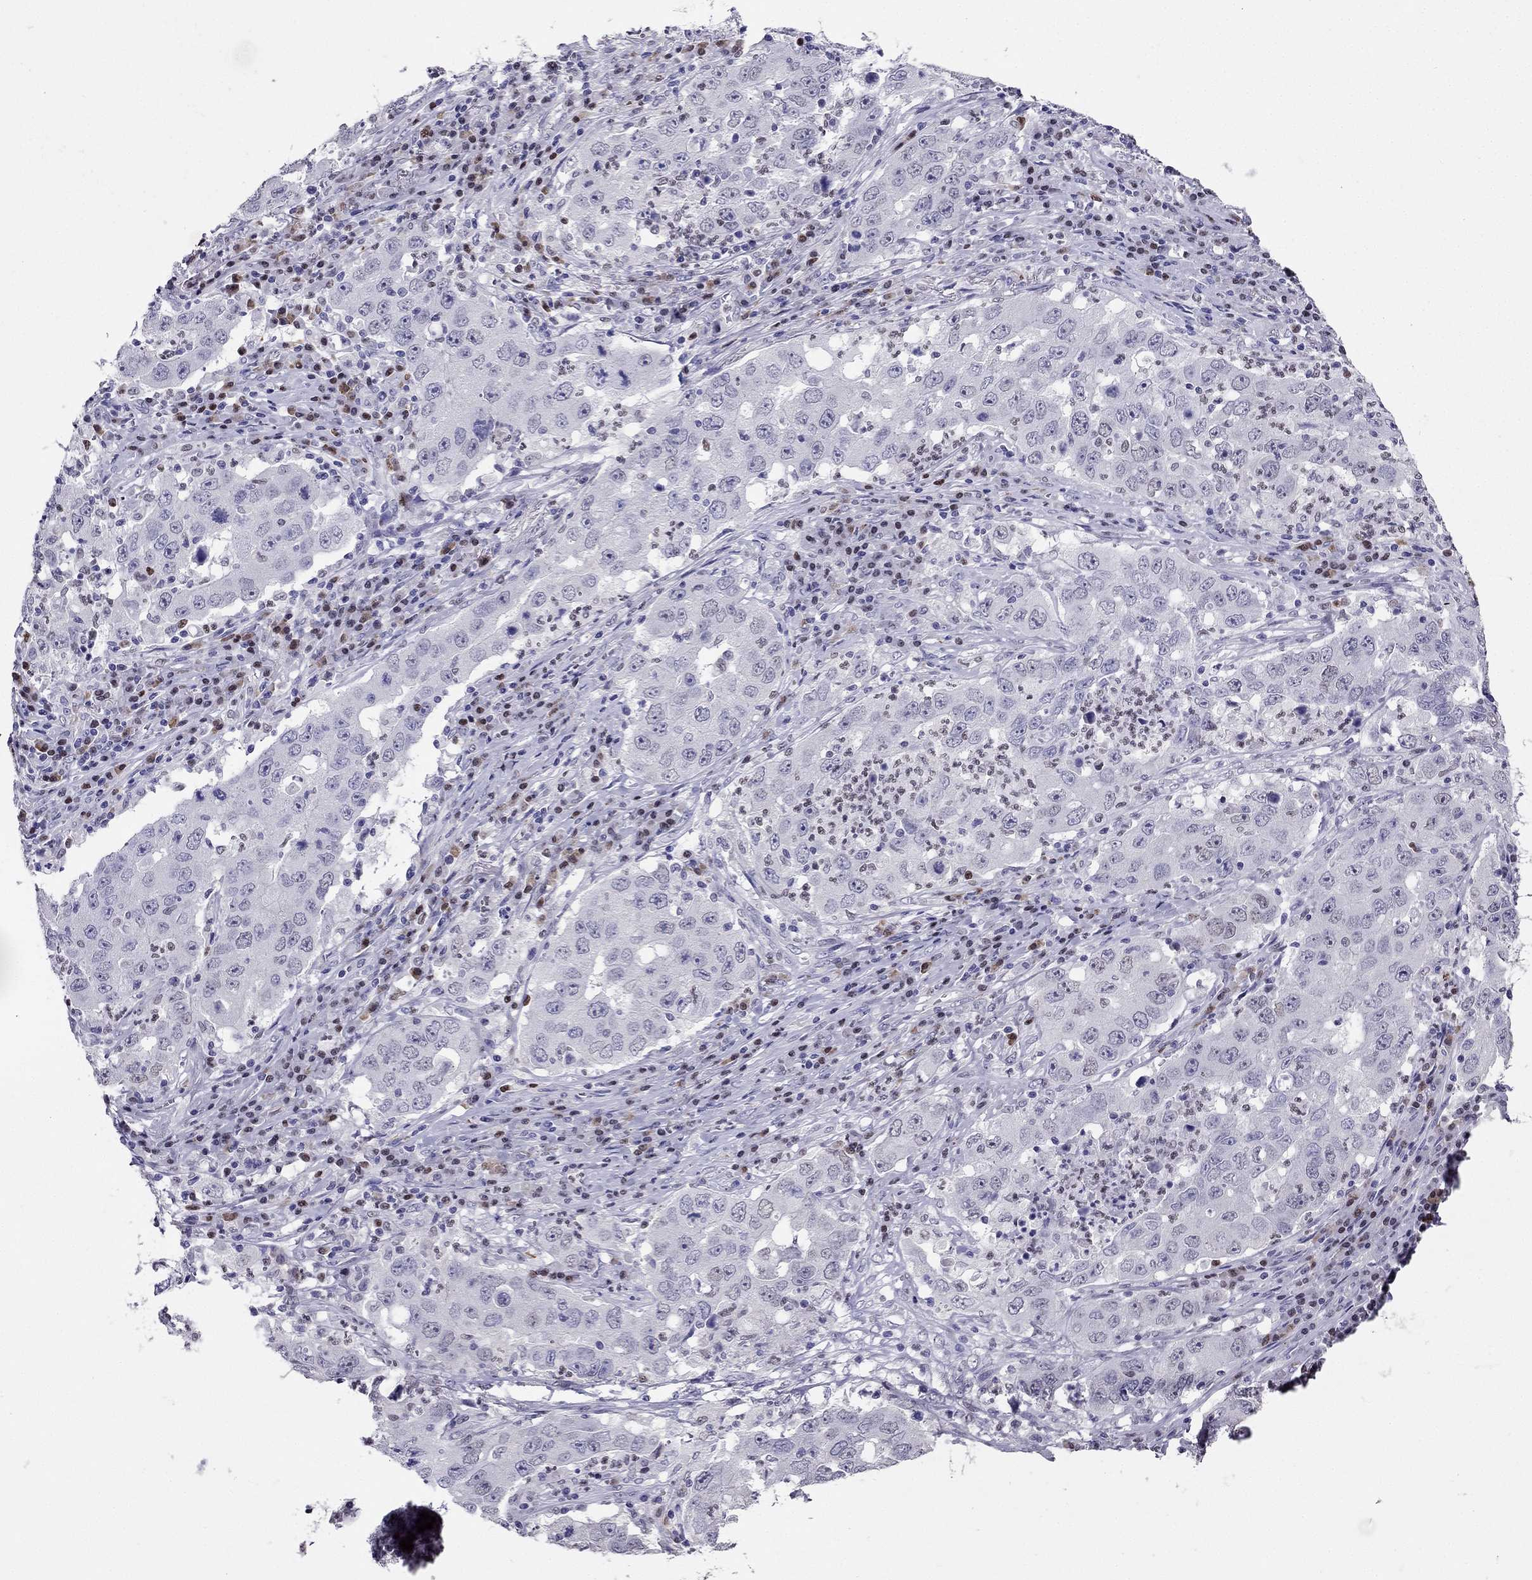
{"staining": {"intensity": "negative", "quantity": "none", "location": "none"}, "tissue": "lung cancer", "cell_type": "Tumor cells", "image_type": "cancer", "snomed": [{"axis": "morphology", "description": "Adenocarcinoma, NOS"}, {"axis": "topography", "description": "Lung"}], "caption": "IHC micrograph of human lung cancer stained for a protein (brown), which exhibits no expression in tumor cells.", "gene": "ARID3A", "patient": {"sex": "male", "age": 73}}